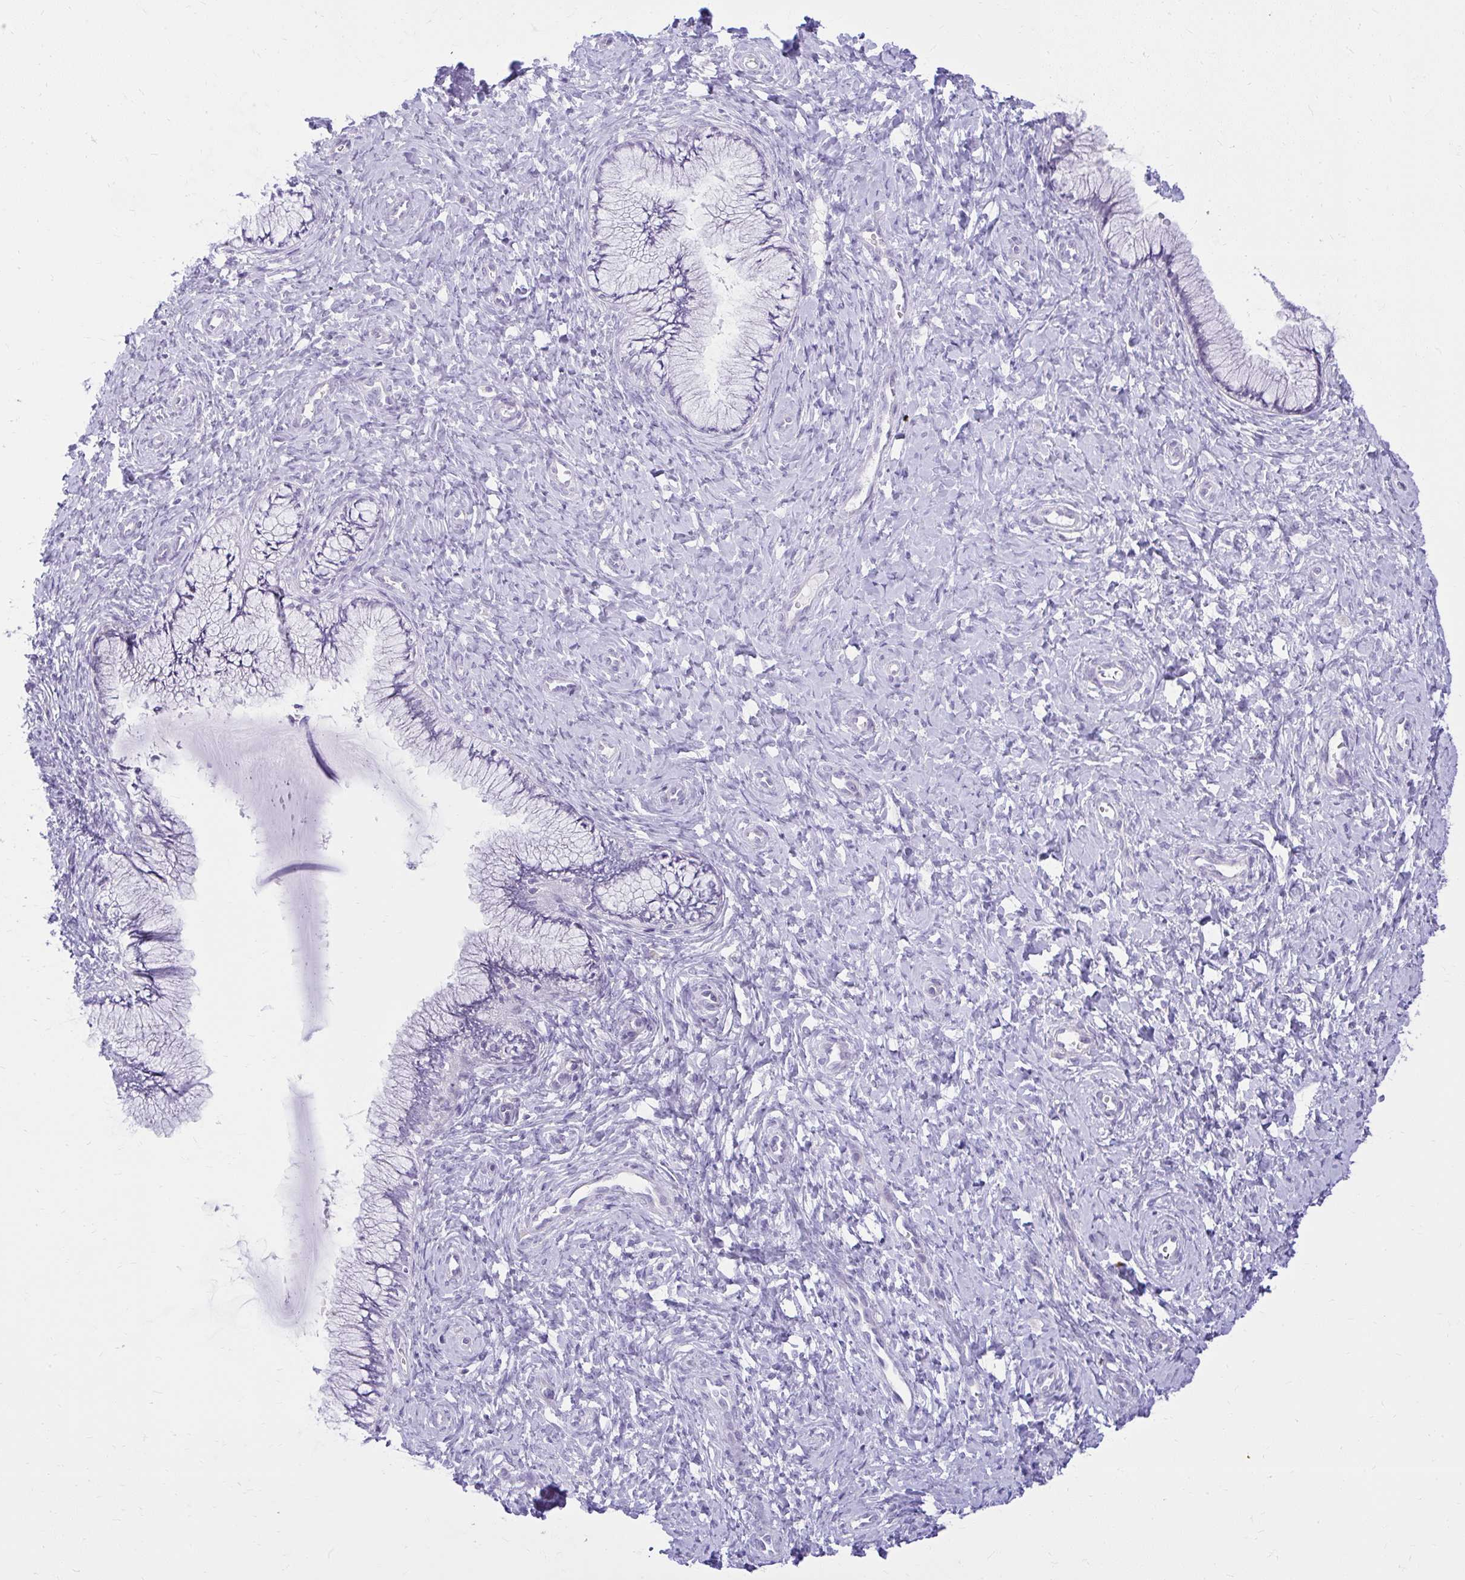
{"staining": {"intensity": "negative", "quantity": "none", "location": "none"}, "tissue": "cervix", "cell_type": "Glandular cells", "image_type": "normal", "snomed": [{"axis": "morphology", "description": "Normal tissue, NOS"}, {"axis": "topography", "description": "Cervix"}], "caption": "Glandular cells show no significant staining in normal cervix. (Stains: DAB (3,3'-diaminobenzidine) immunohistochemistry with hematoxylin counter stain, Microscopy: brightfield microscopy at high magnification).", "gene": "PRAP1", "patient": {"sex": "female", "age": 37}}